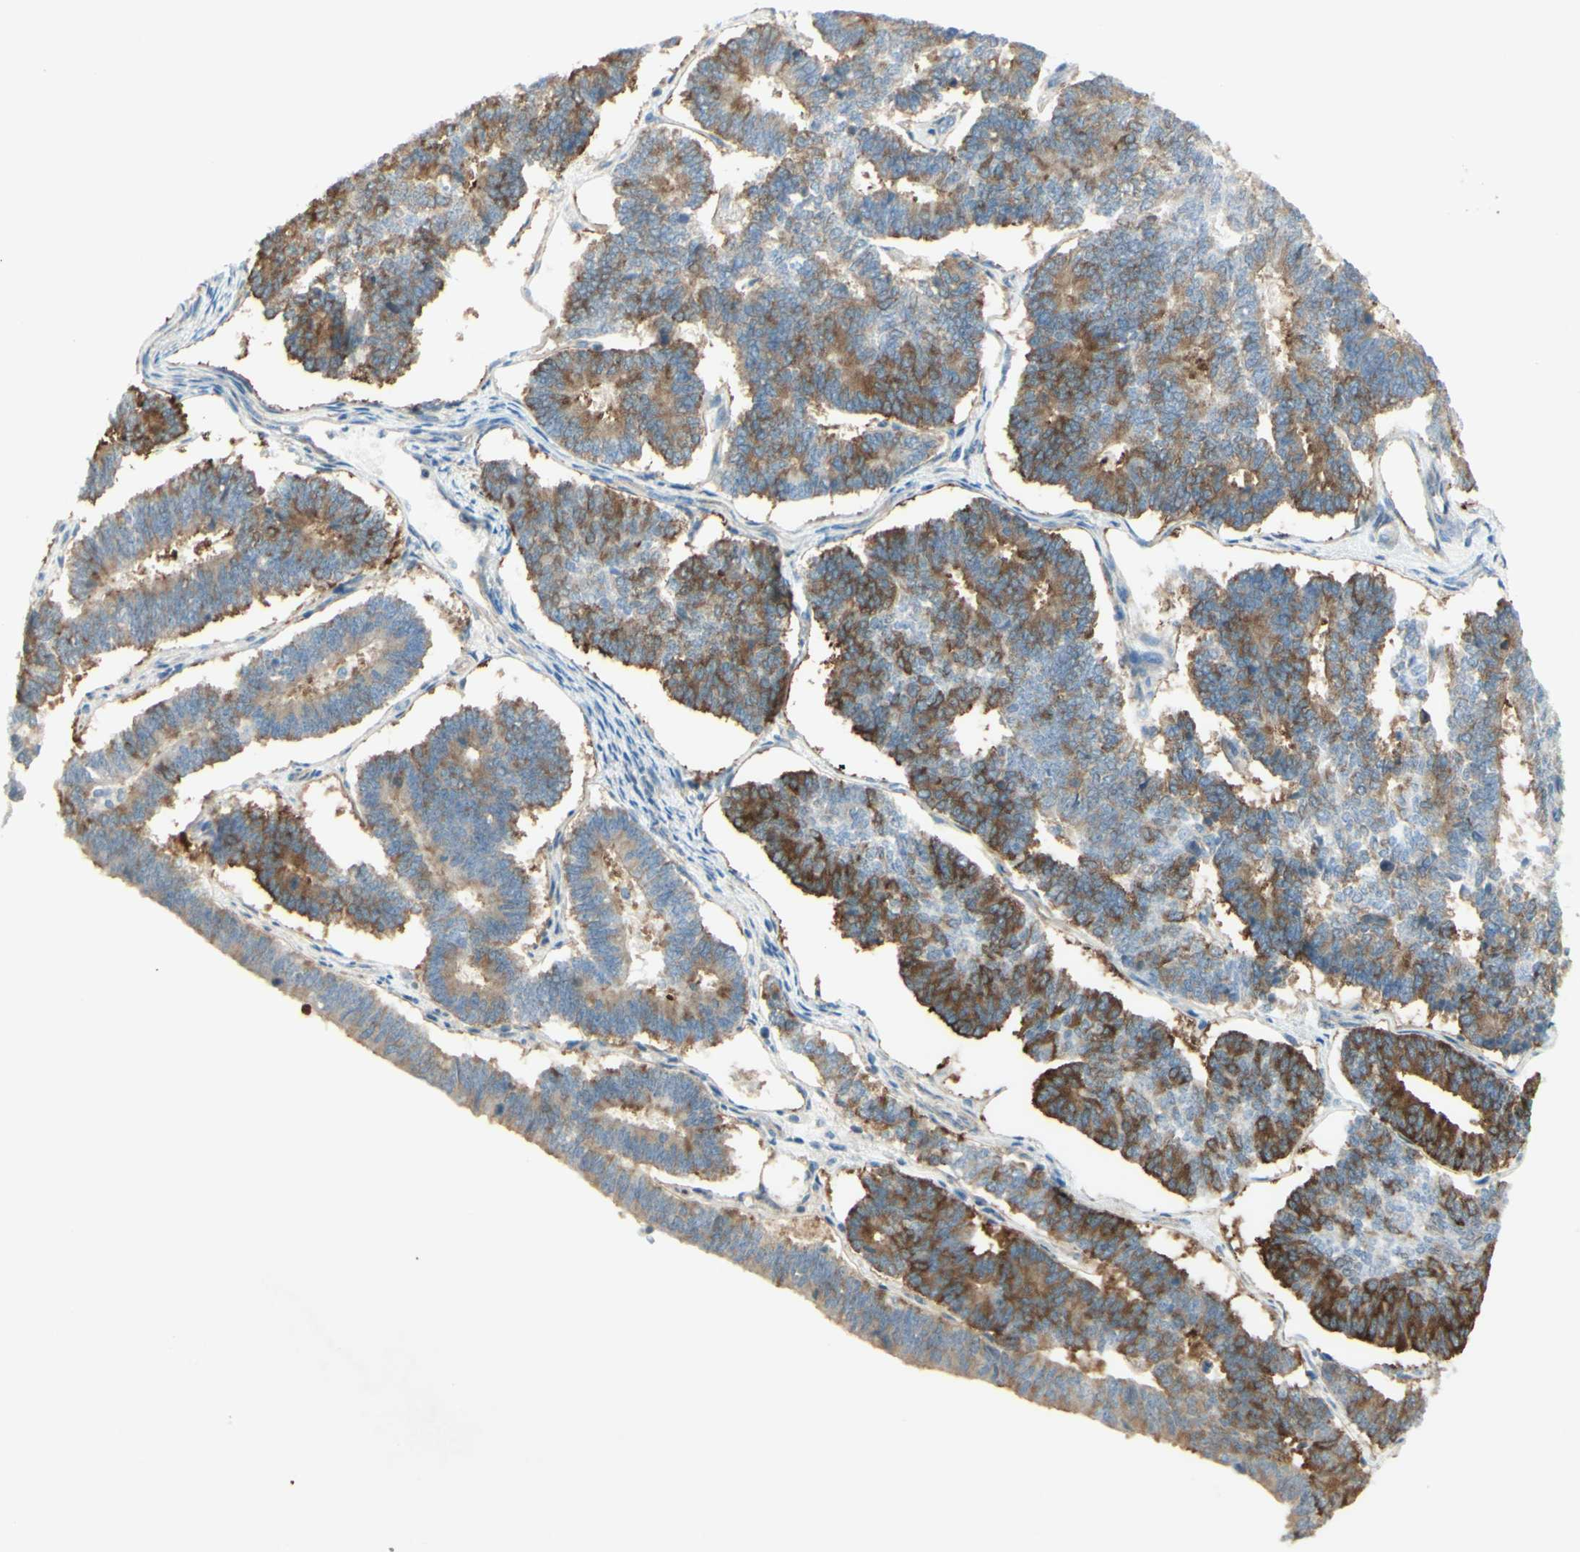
{"staining": {"intensity": "moderate", "quantity": ">75%", "location": "cytoplasmic/membranous"}, "tissue": "endometrial cancer", "cell_type": "Tumor cells", "image_type": "cancer", "snomed": [{"axis": "morphology", "description": "Adenocarcinoma, NOS"}, {"axis": "topography", "description": "Endometrium"}], "caption": "DAB immunohistochemical staining of adenocarcinoma (endometrial) shows moderate cytoplasmic/membranous protein expression in about >75% of tumor cells.", "gene": "MAP1B", "patient": {"sex": "female", "age": 70}}